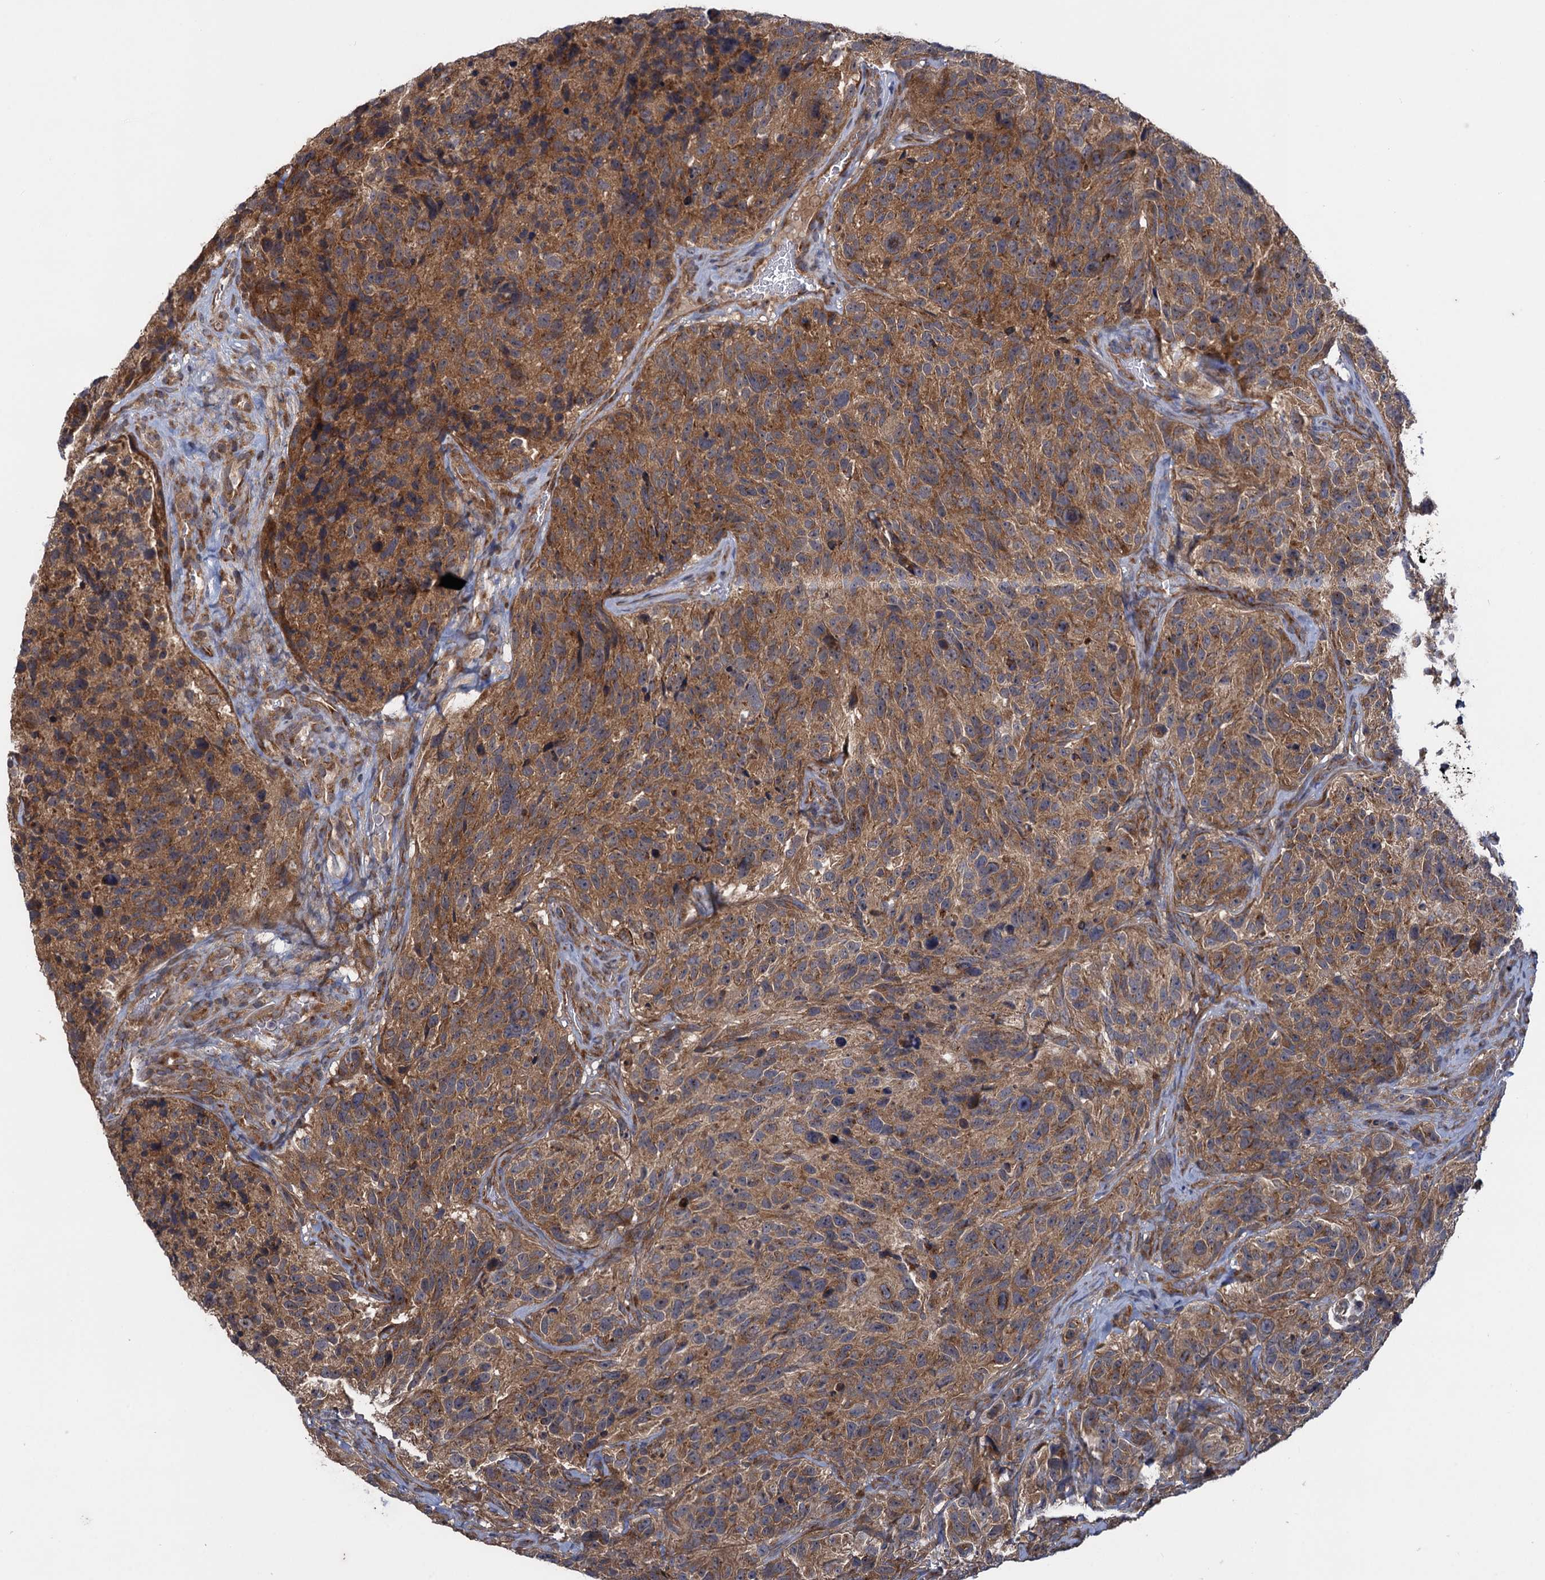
{"staining": {"intensity": "weak", "quantity": "25%-75%", "location": "cytoplasmic/membranous"}, "tissue": "glioma", "cell_type": "Tumor cells", "image_type": "cancer", "snomed": [{"axis": "morphology", "description": "Glioma, malignant, High grade"}, {"axis": "topography", "description": "Brain"}], "caption": "IHC micrograph of human glioma stained for a protein (brown), which exhibits low levels of weak cytoplasmic/membranous positivity in approximately 25%-75% of tumor cells.", "gene": "HAUS1", "patient": {"sex": "male", "age": 69}}